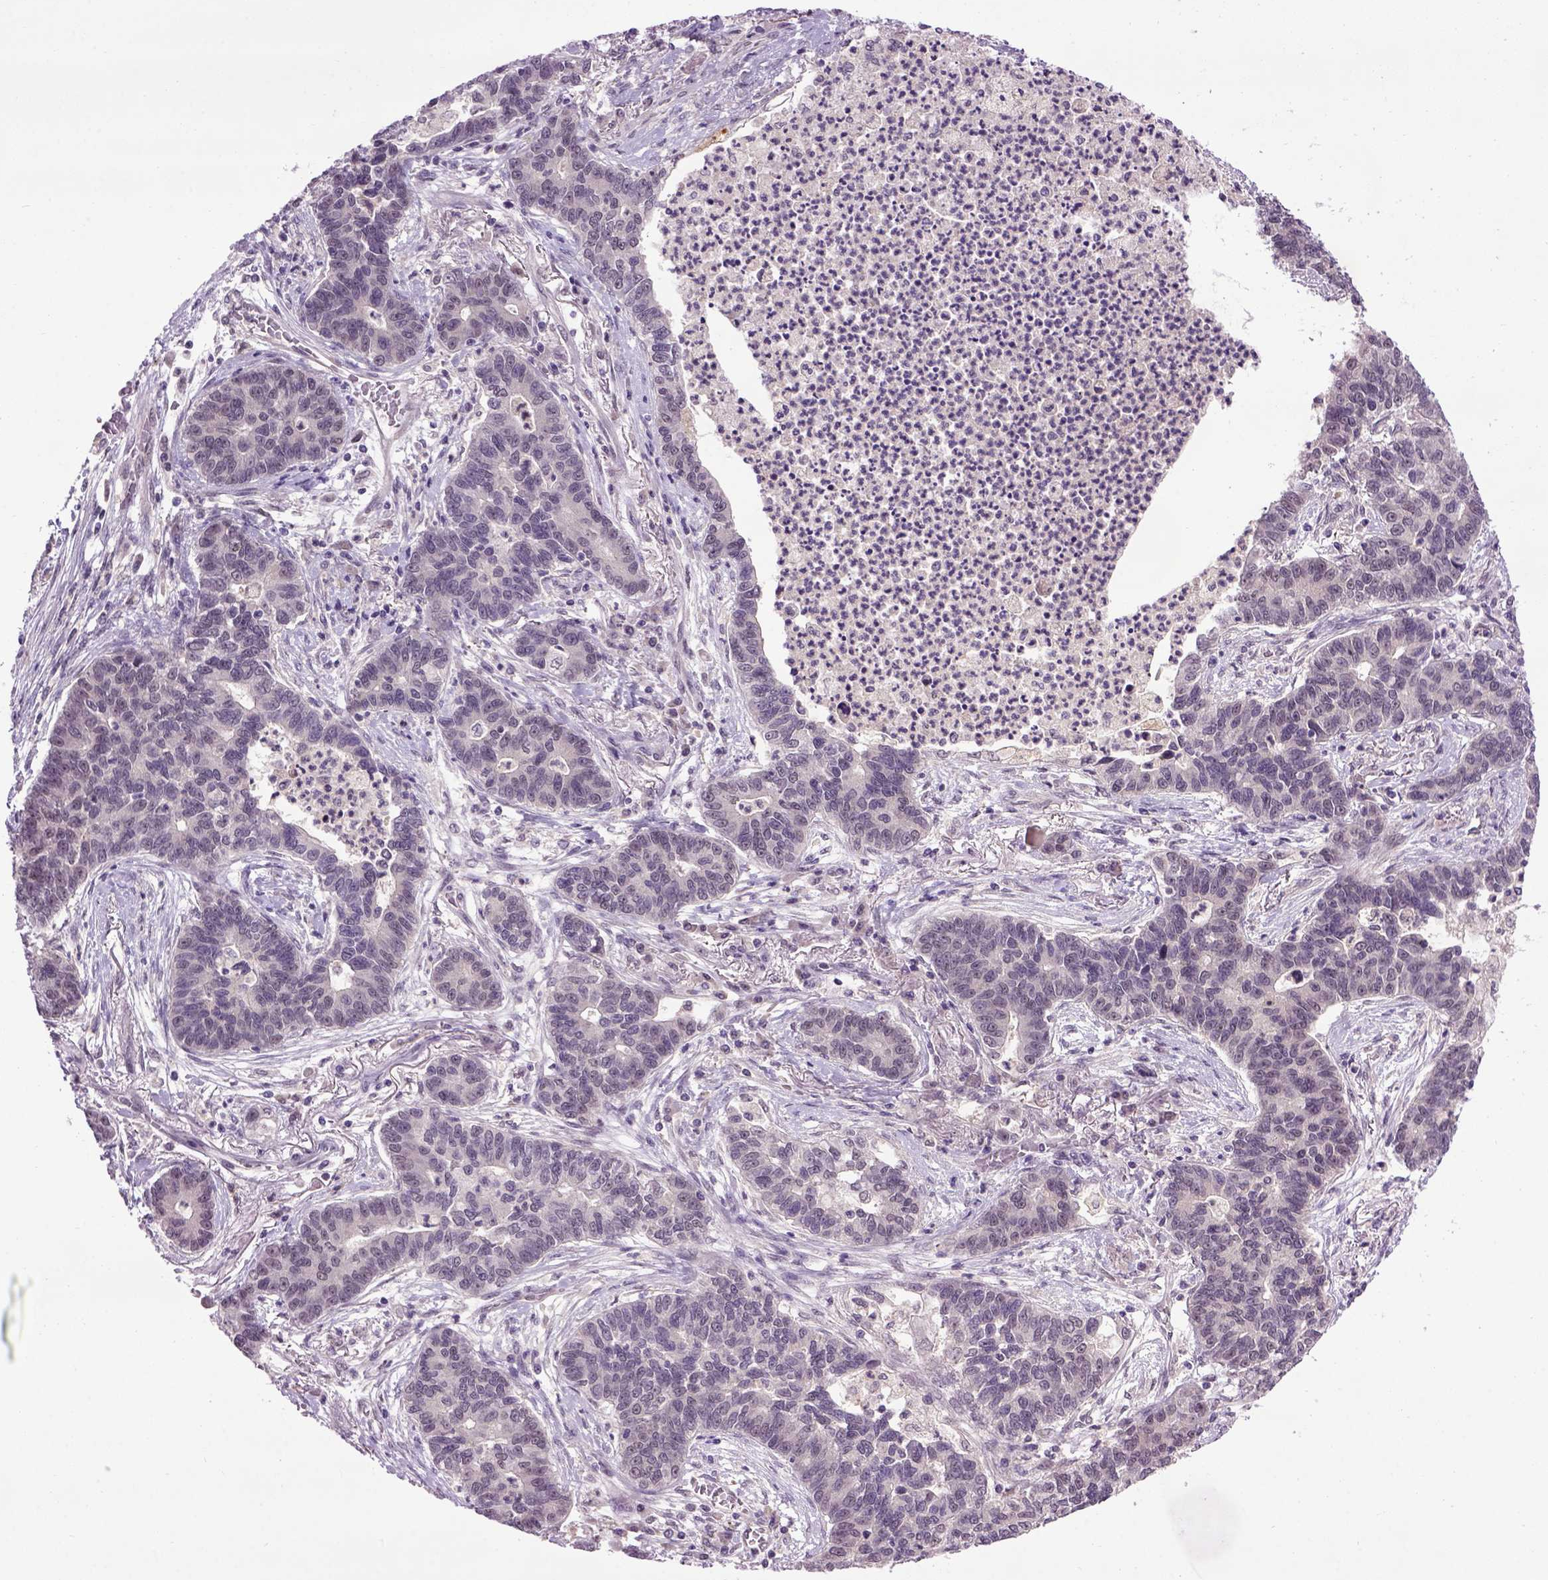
{"staining": {"intensity": "negative", "quantity": "none", "location": "none"}, "tissue": "lung cancer", "cell_type": "Tumor cells", "image_type": "cancer", "snomed": [{"axis": "morphology", "description": "Adenocarcinoma, NOS"}, {"axis": "topography", "description": "Lung"}], "caption": "Human adenocarcinoma (lung) stained for a protein using immunohistochemistry (IHC) shows no staining in tumor cells.", "gene": "RAB43", "patient": {"sex": "female", "age": 57}}